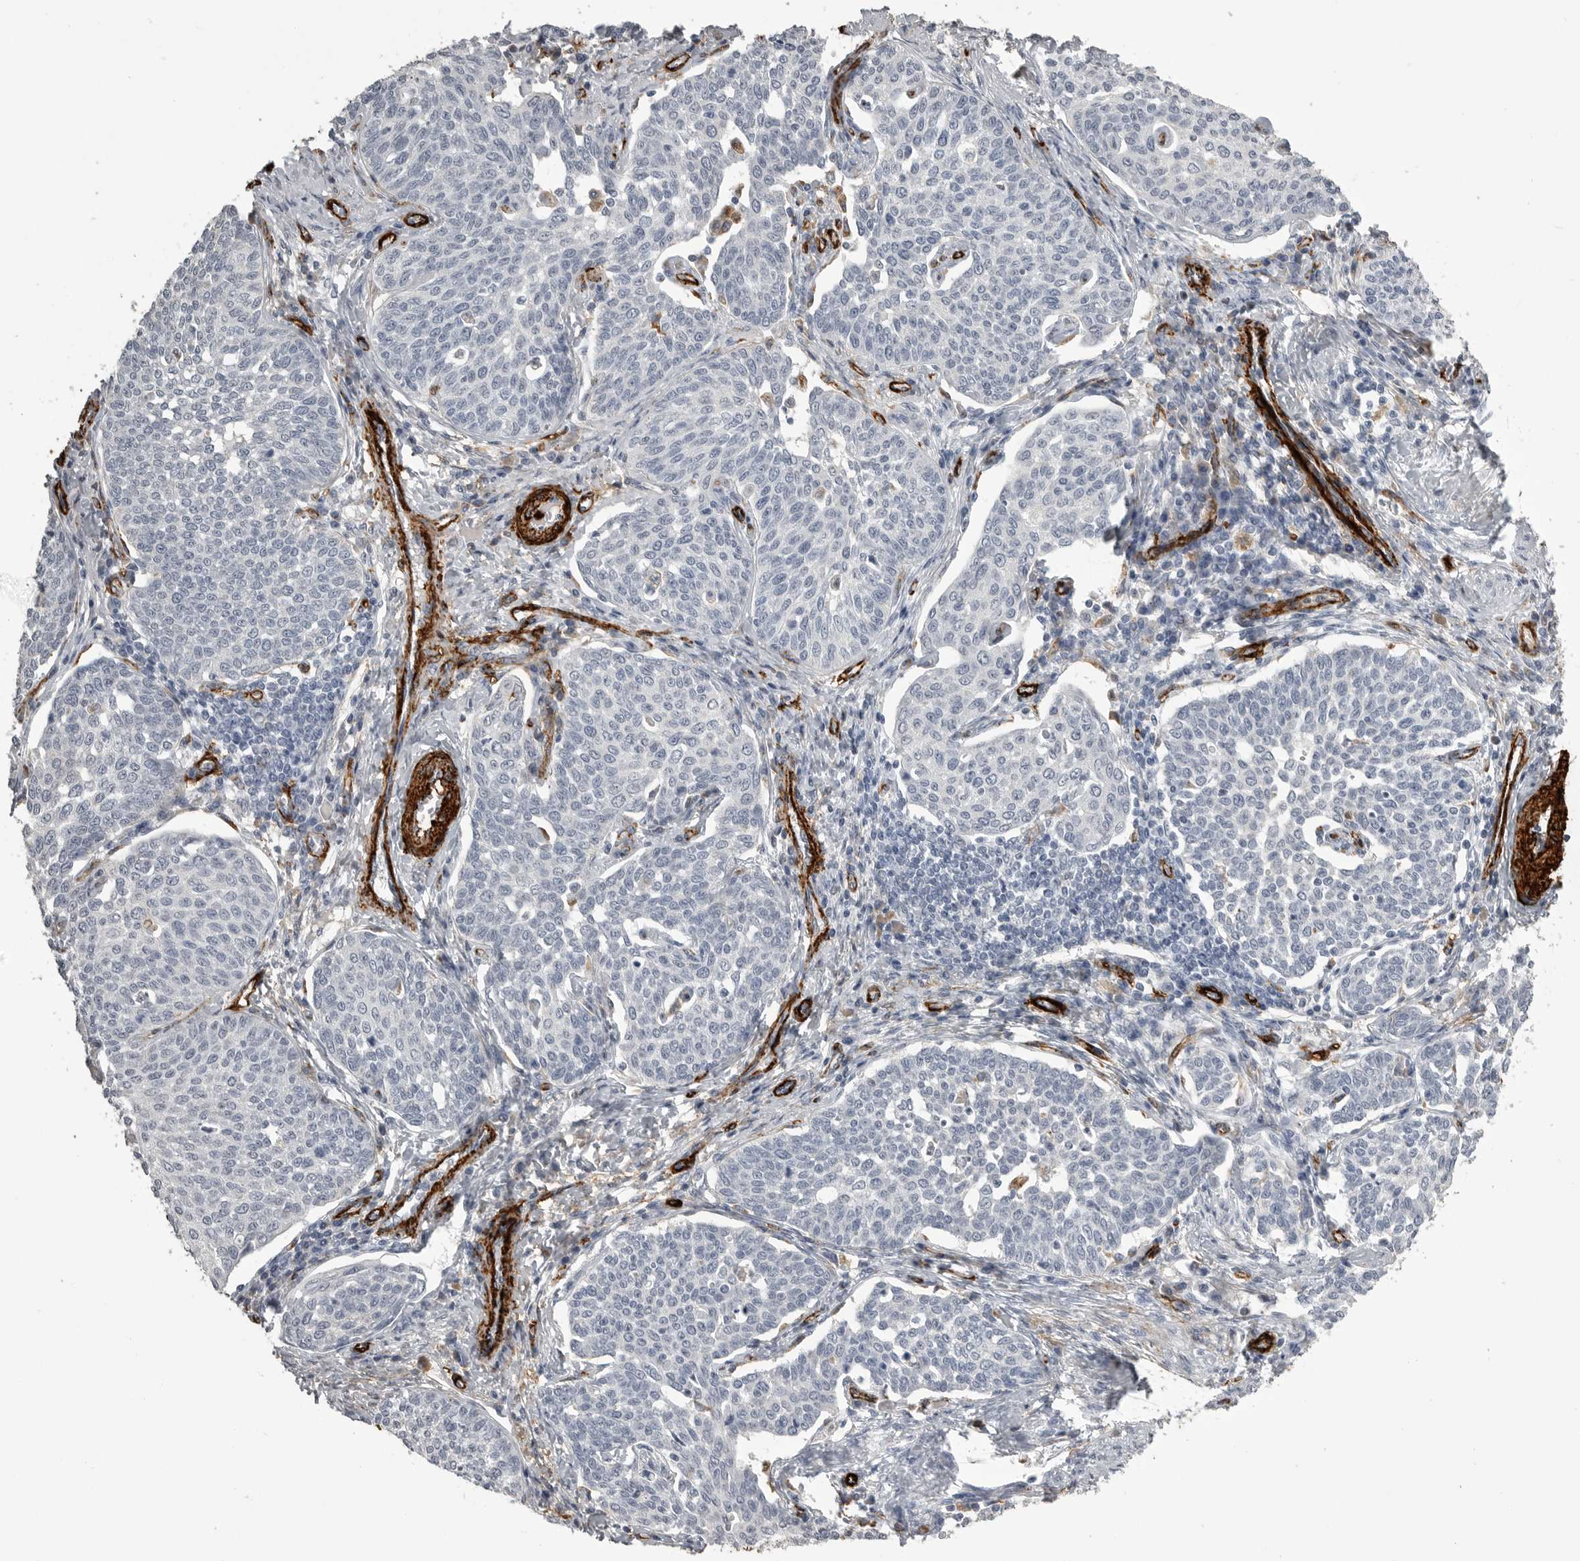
{"staining": {"intensity": "negative", "quantity": "none", "location": "none"}, "tissue": "cervical cancer", "cell_type": "Tumor cells", "image_type": "cancer", "snomed": [{"axis": "morphology", "description": "Squamous cell carcinoma, NOS"}, {"axis": "topography", "description": "Cervix"}], "caption": "This is a histopathology image of IHC staining of cervical cancer (squamous cell carcinoma), which shows no staining in tumor cells.", "gene": "AOC3", "patient": {"sex": "female", "age": 34}}